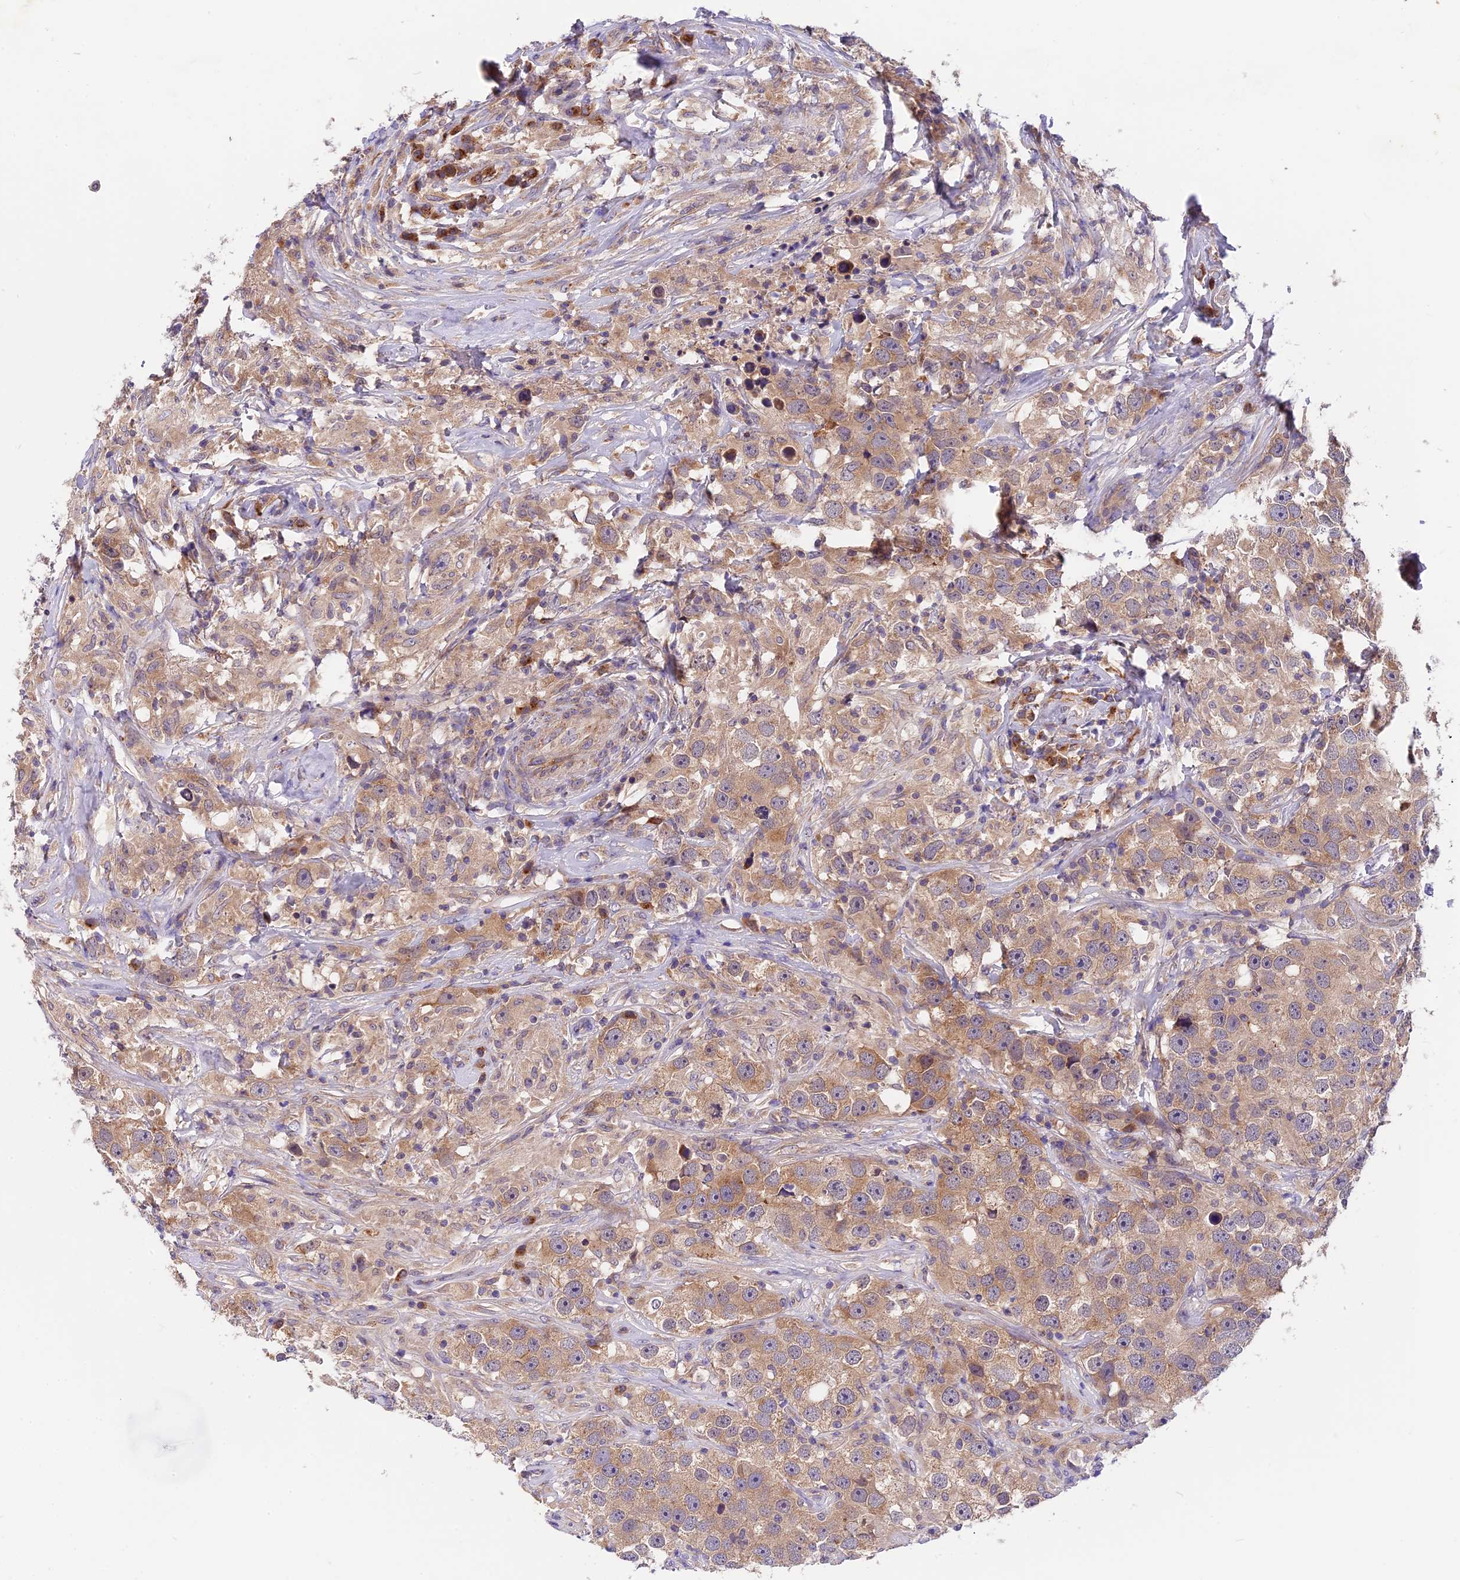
{"staining": {"intensity": "weak", "quantity": ">75%", "location": "cytoplasmic/membranous"}, "tissue": "testis cancer", "cell_type": "Tumor cells", "image_type": "cancer", "snomed": [{"axis": "morphology", "description": "Seminoma, NOS"}, {"axis": "topography", "description": "Testis"}], "caption": "This photomicrograph displays seminoma (testis) stained with IHC to label a protein in brown. The cytoplasmic/membranous of tumor cells show weak positivity for the protein. Nuclei are counter-stained blue.", "gene": "COPE", "patient": {"sex": "male", "age": 49}}